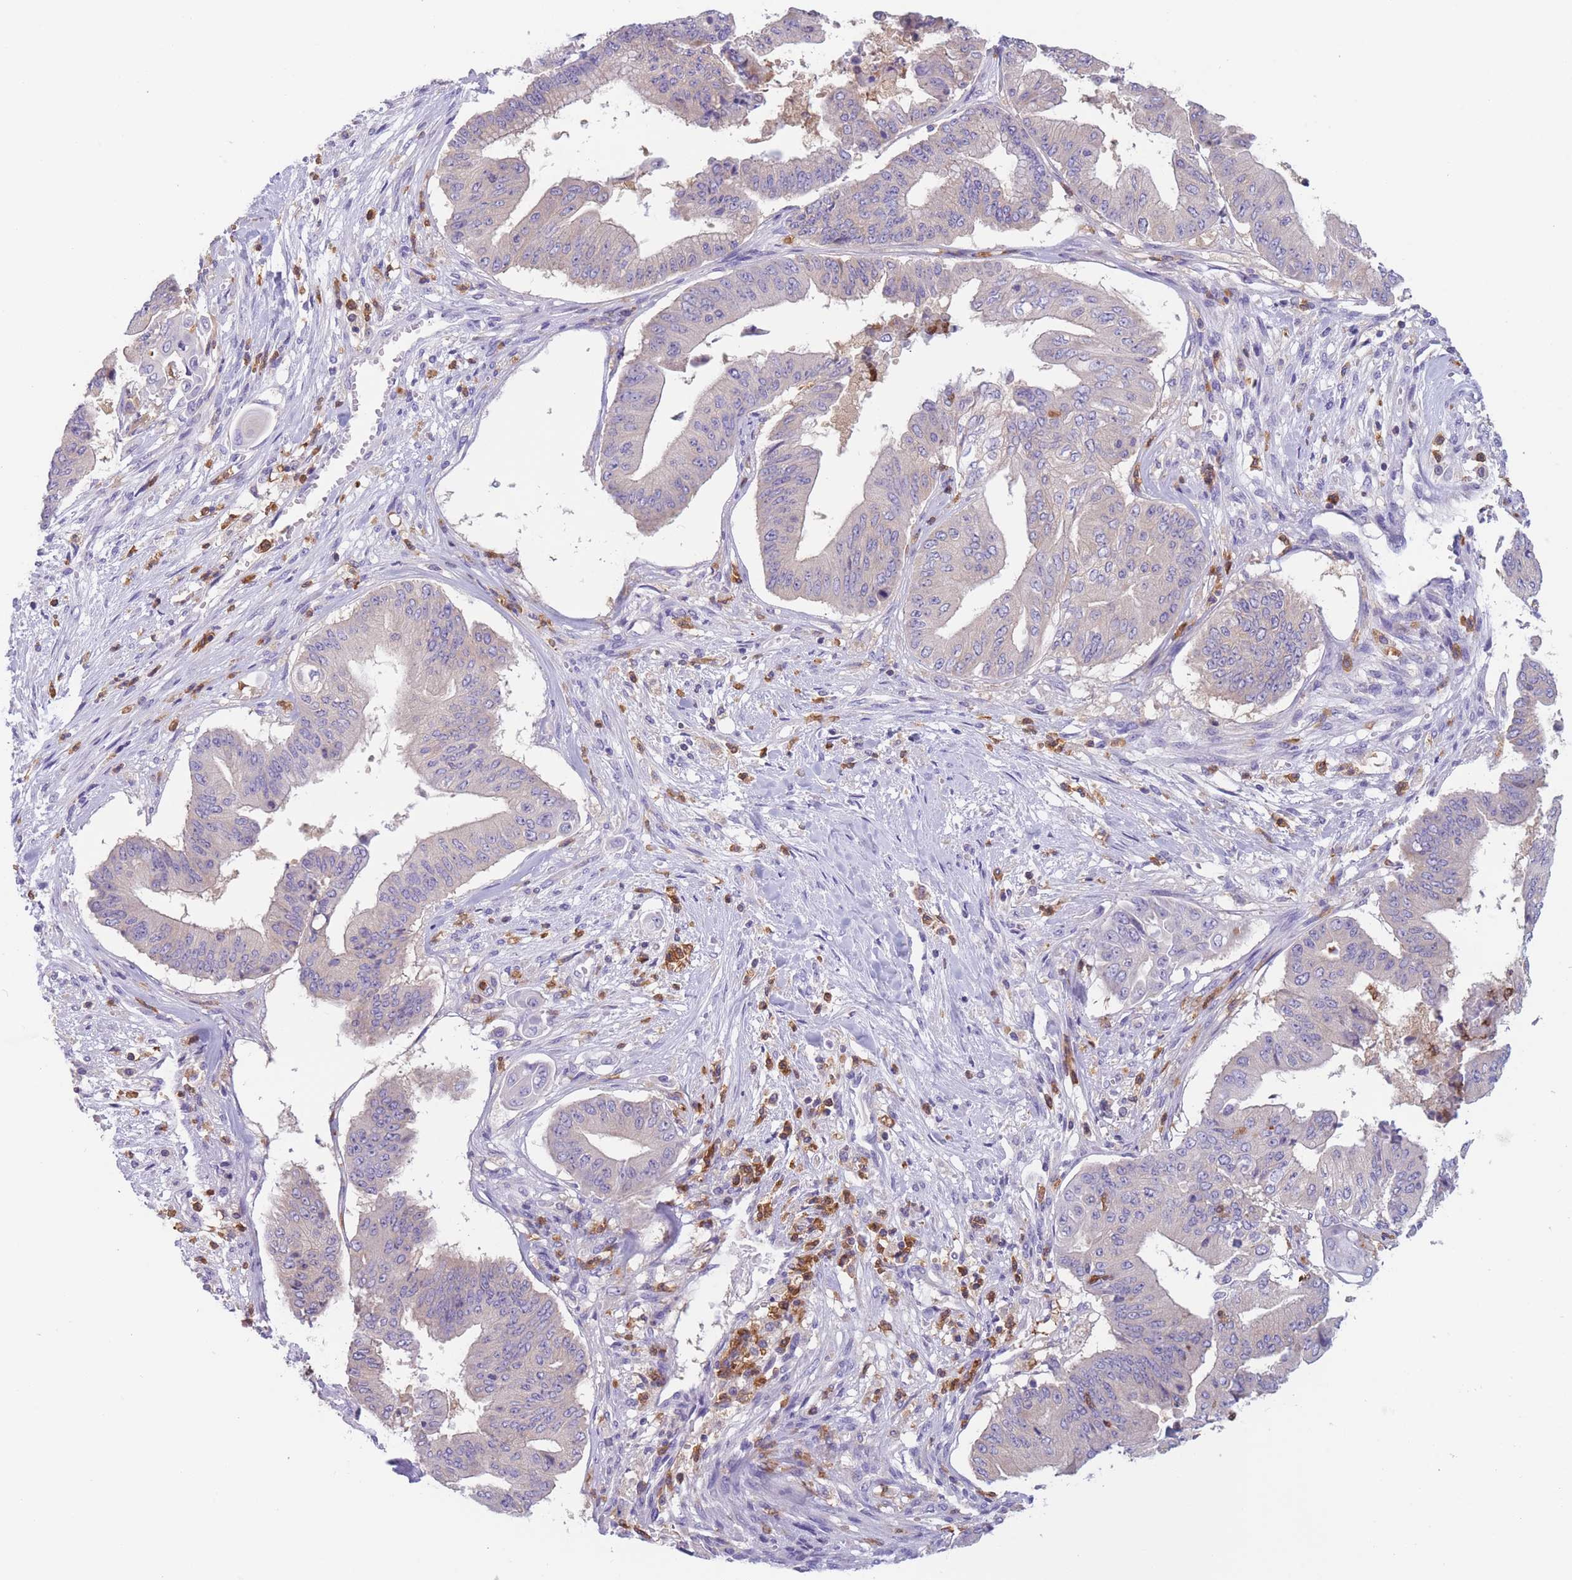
{"staining": {"intensity": "negative", "quantity": "none", "location": "none"}, "tissue": "pancreatic cancer", "cell_type": "Tumor cells", "image_type": "cancer", "snomed": [{"axis": "morphology", "description": "Adenocarcinoma, NOS"}, {"axis": "topography", "description": "Pancreas"}], "caption": "Immunohistochemistry image of pancreatic cancer (adenocarcinoma) stained for a protein (brown), which exhibits no positivity in tumor cells.", "gene": "ST3GAL4", "patient": {"sex": "female", "age": 77}}